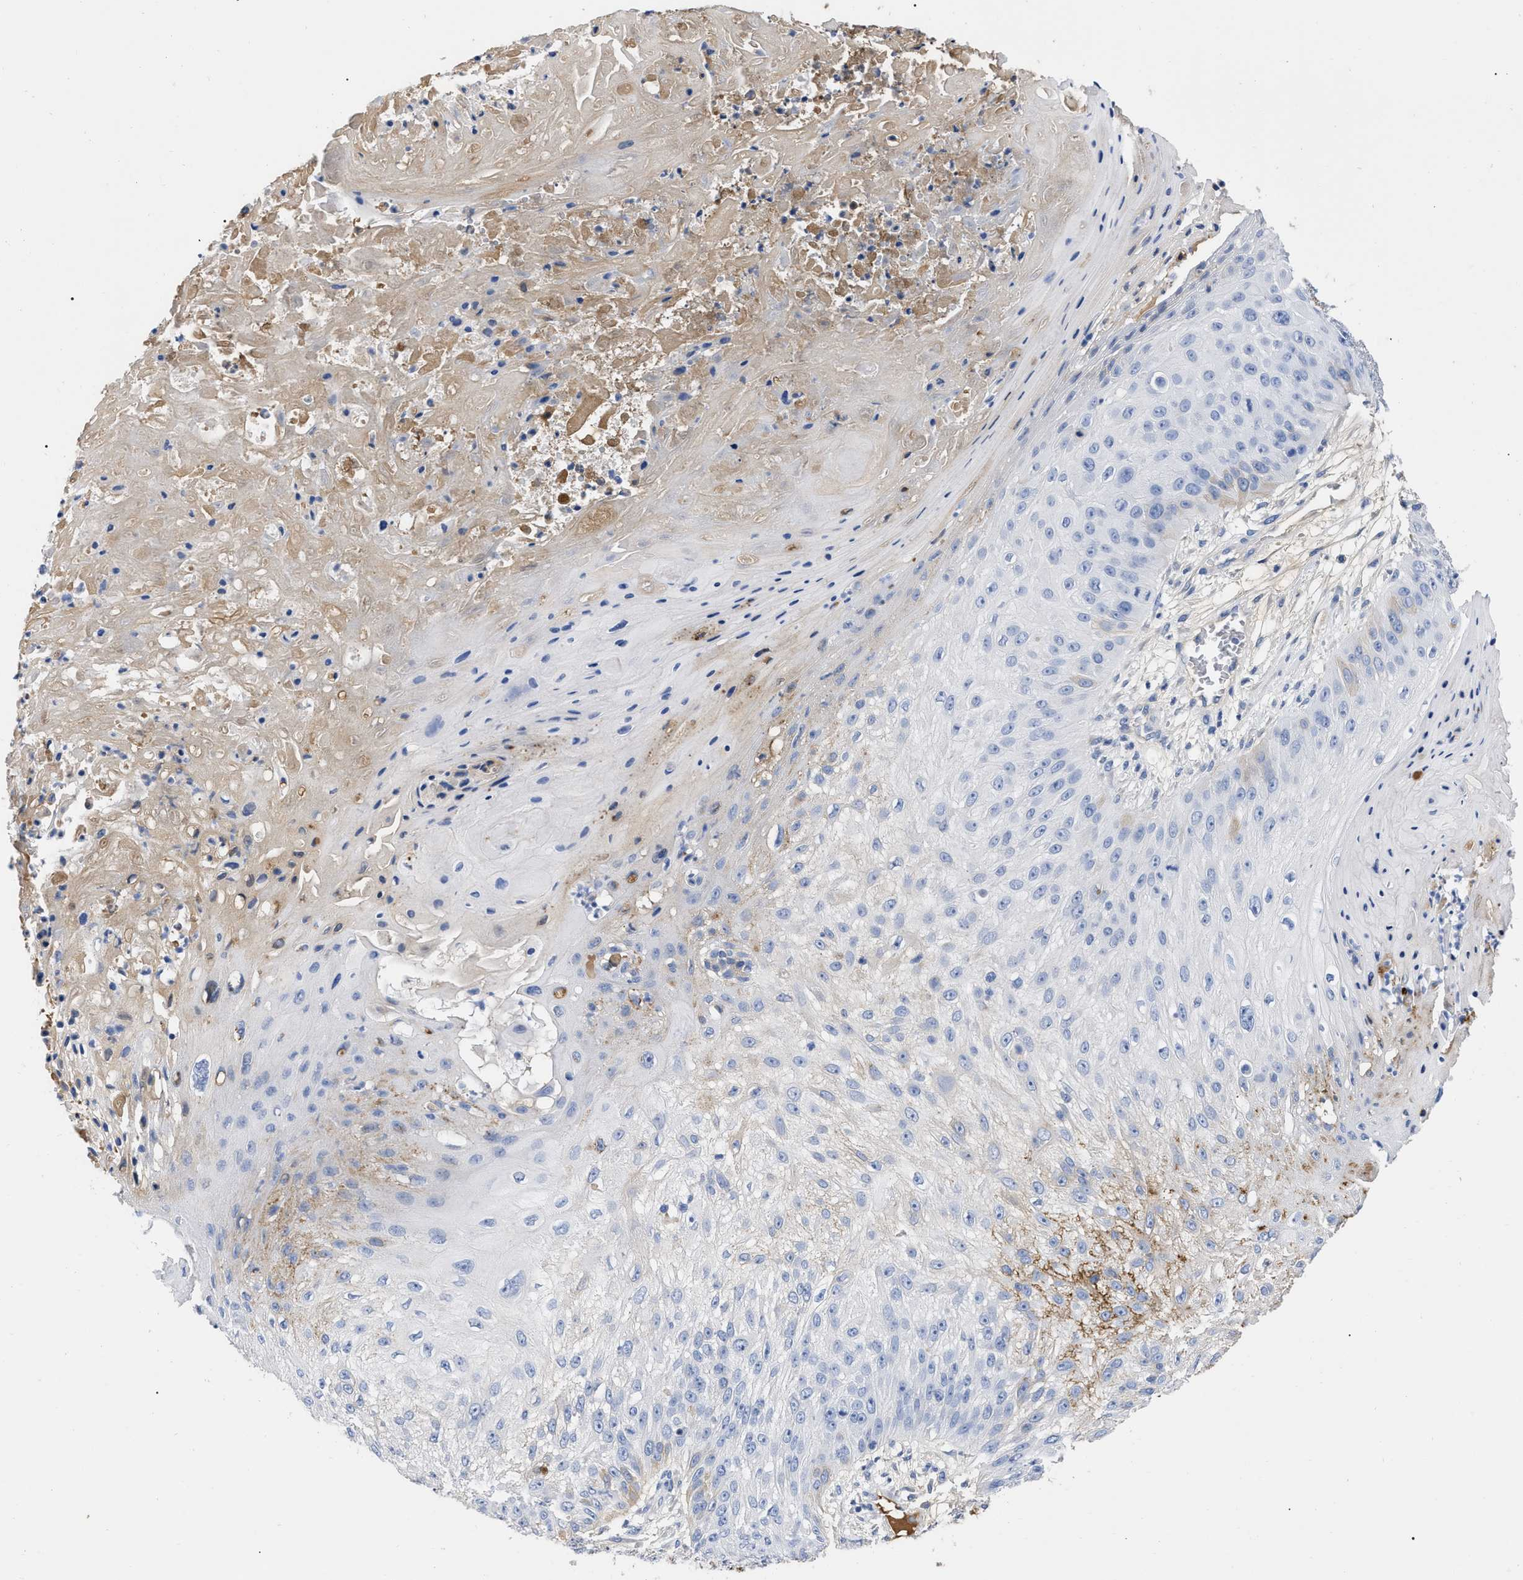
{"staining": {"intensity": "negative", "quantity": "none", "location": "none"}, "tissue": "skin cancer", "cell_type": "Tumor cells", "image_type": "cancer", "snomed": [{"axis": "morphology", "description": "Squamous cell carcinoma, NOS"}, {"axis": "topography", "description": "Skin"}], "caption": "Immunohistochemistry (IHC) histopathology image of squamous cell carcinoma (skin) stained for a protein (brown), which exhibits no staining in tumor cells. (Stains: DAB (3,3'-diaminobenzidine) immunohistochemistry with hematoxylin counter stain, Microscopy: brightfield microscopy at high magnification).", "gene": "IGHV5-51", "patient": {"sex": "female", "age": 80}}